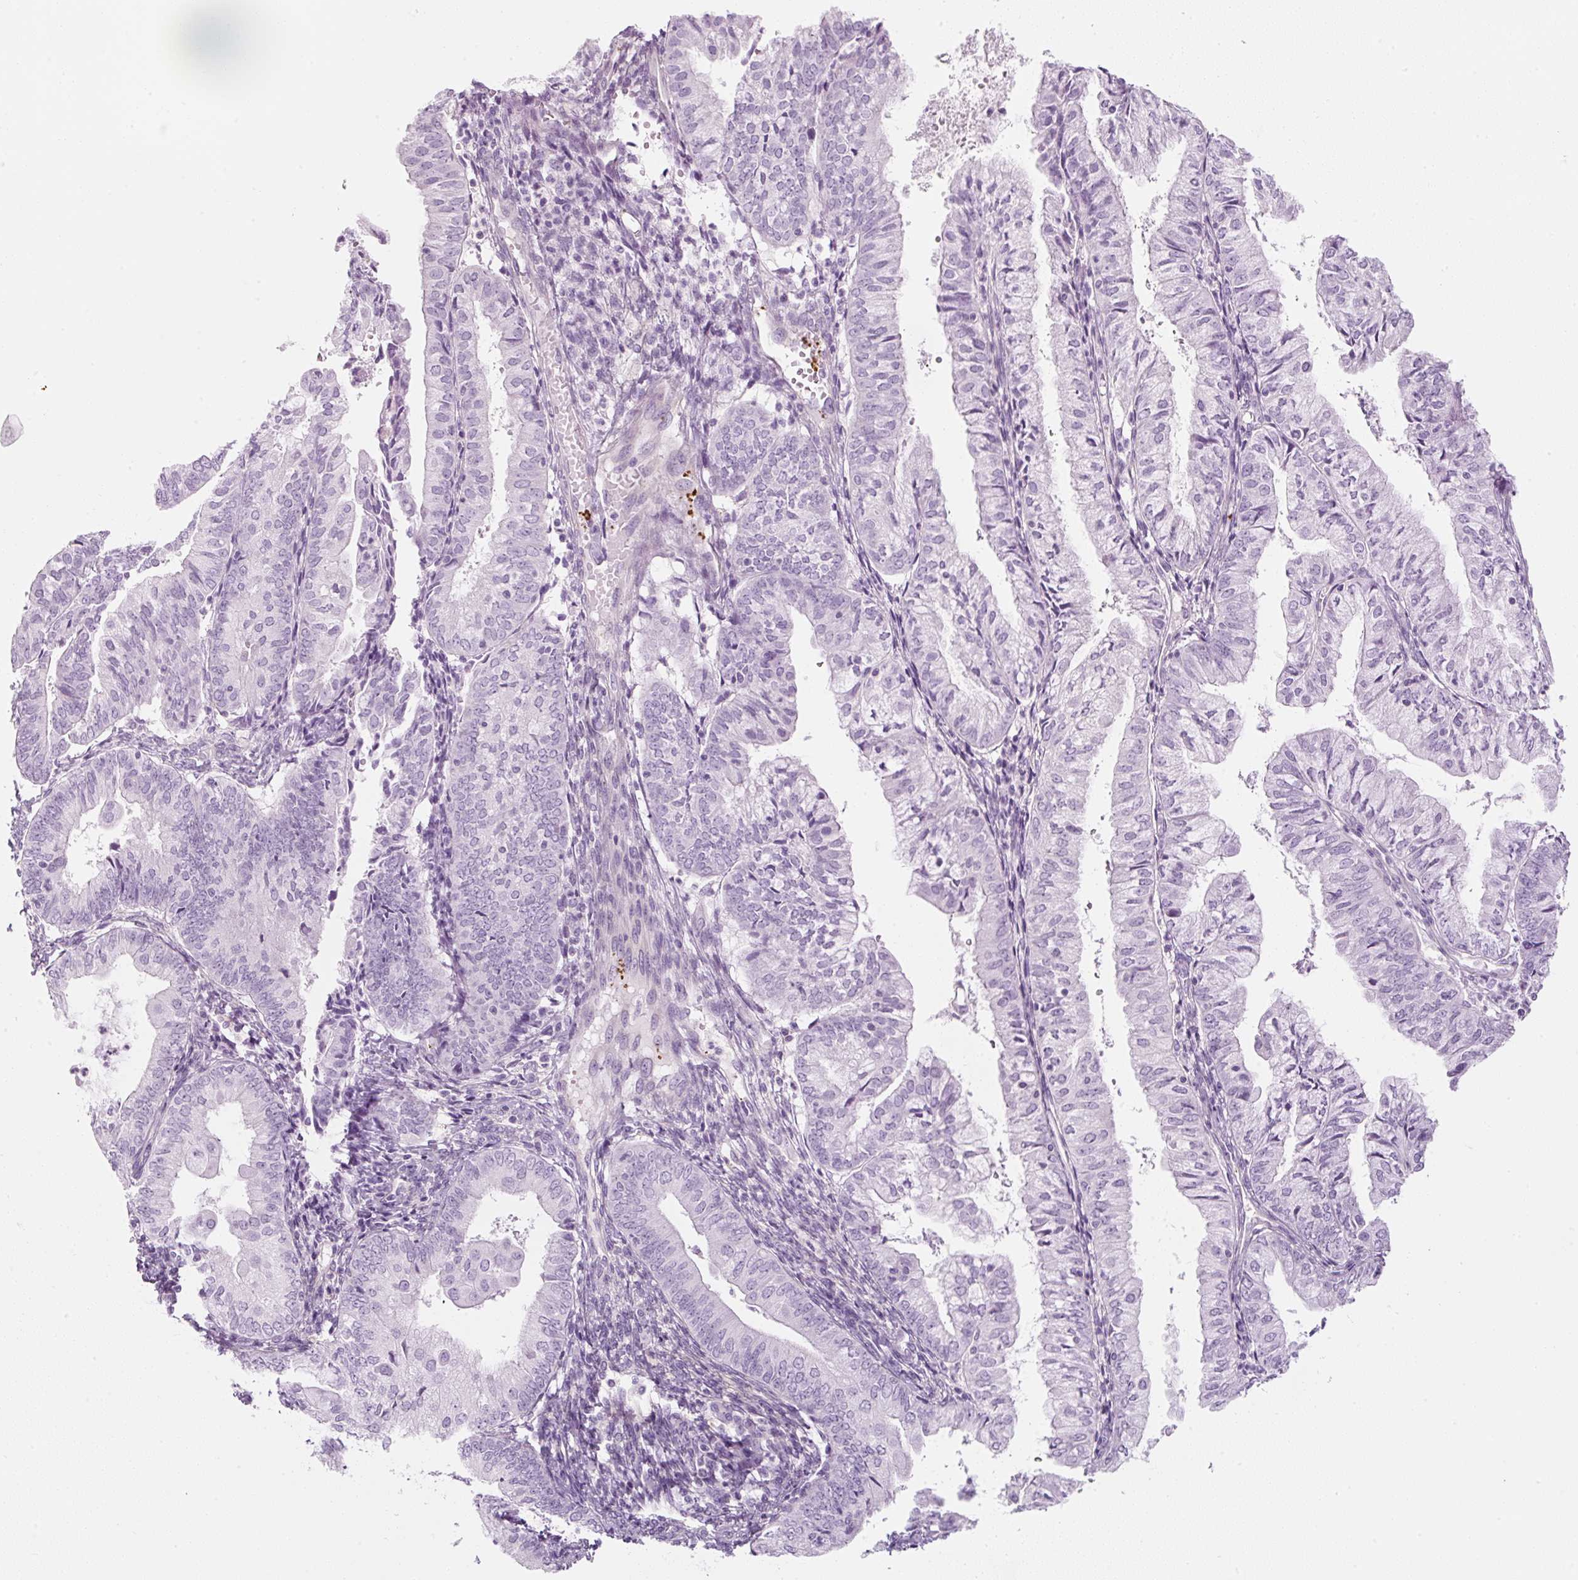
{"staining": {"intensity": "negative", "quantity": "none", "location": "none"}, "tissue": "endometrial cancer", "cell_type": "Tumor cells", "image_type": "cancer", "snomed": [{"axis": "morphology", "description": "Adenocarcinoma, NOS"}, {"axis": "topography", "description": "Endometrium"}], "caption": "There is no significant expression in tumor cells of endometrial adenocarcinoma. (DAB immunohistochemistry with hematoxylin counter stain).", "gene": "PF4V1", "patient": {"sex": "female", "age": 55}}